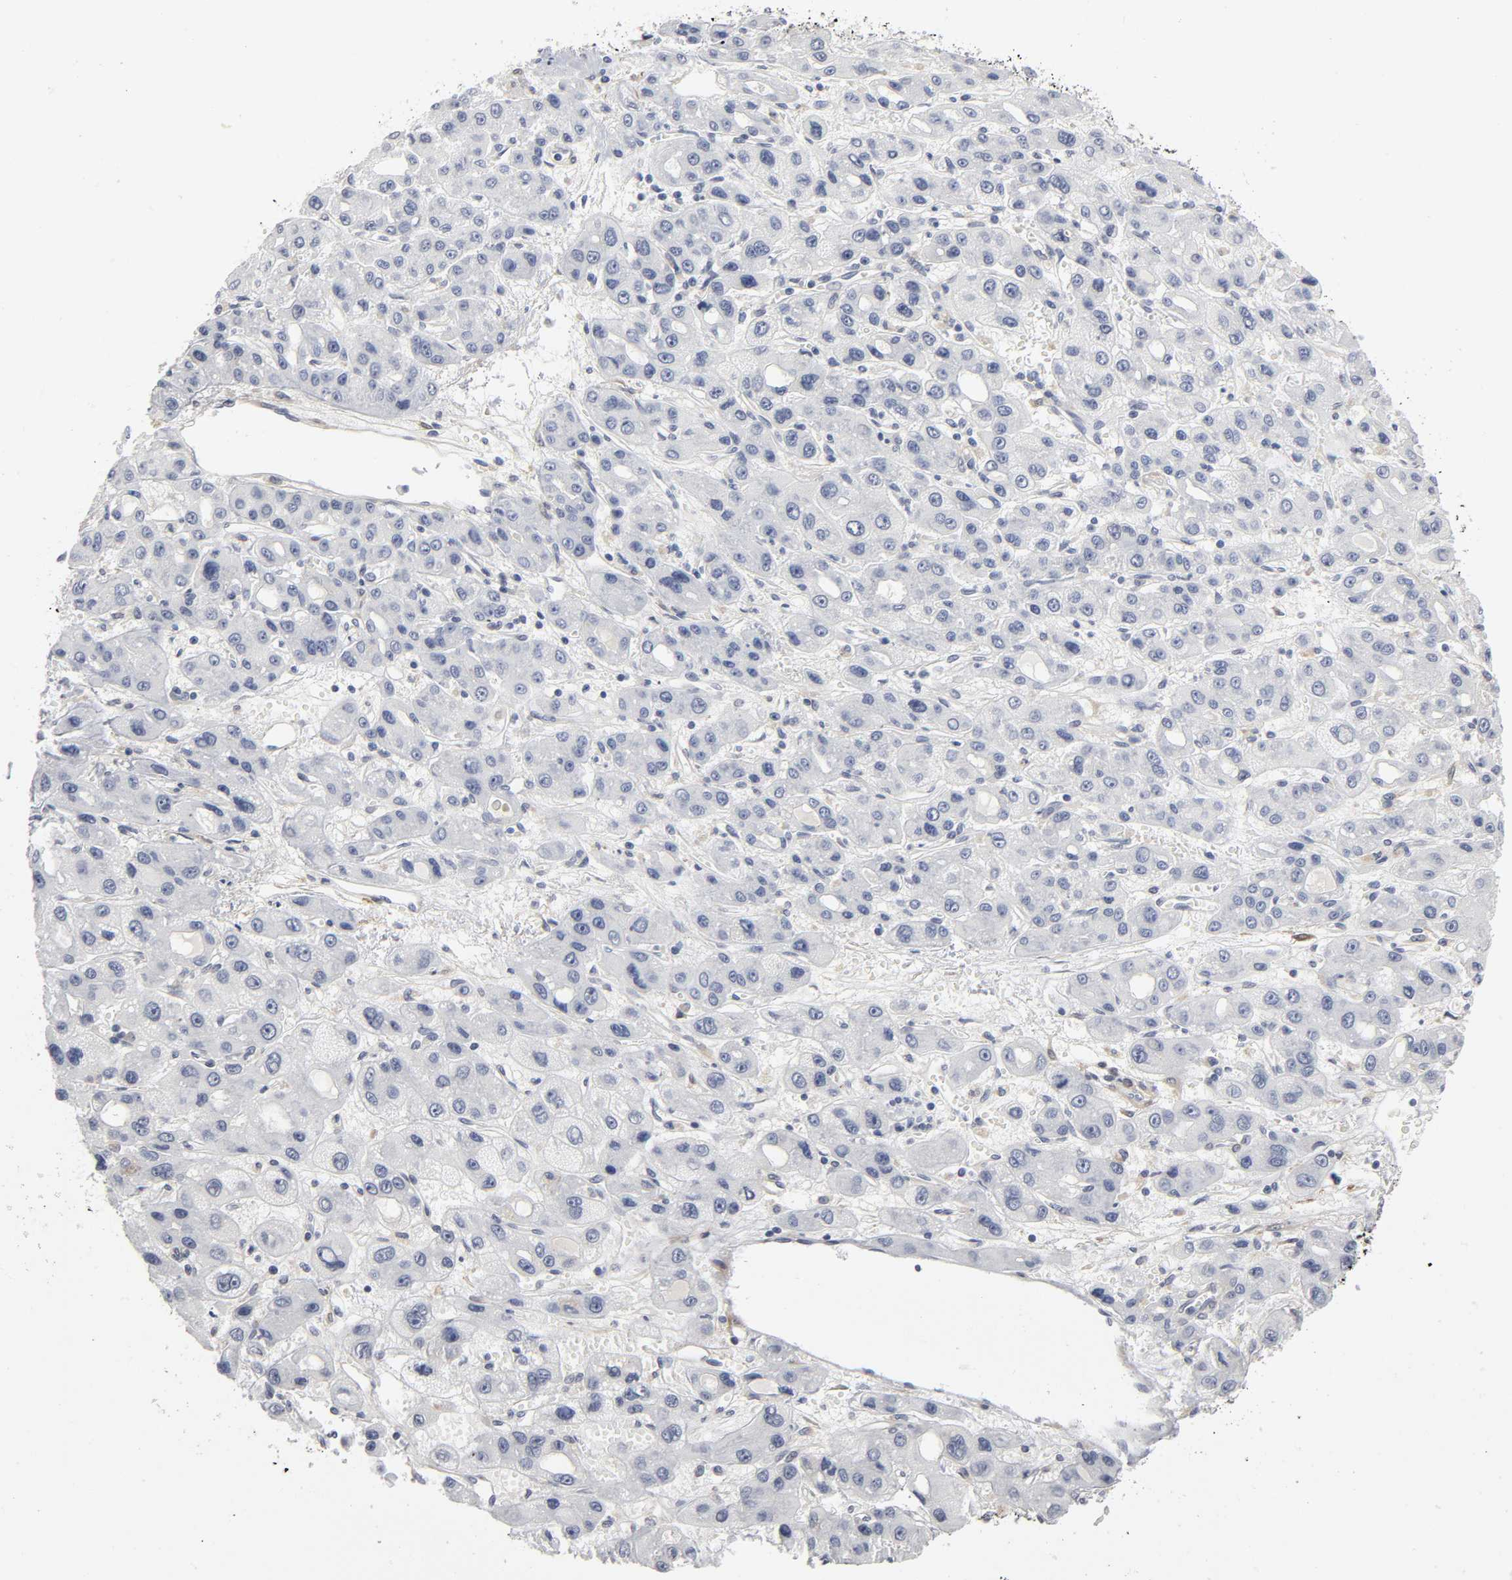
{"staining": {"intensity": "negative", "quantity": "none", "location": "none"}, "tissue": "liver cancer", "cell_type": "Tumor cells", "image_type": "cancer", "snomed": [{"axis": "morphology", "description": "Carcinoma, Hepatocellular, NOS"}, {"axis": "topography", "description": "Liver"}], "caption": "Liver hepatocellular carcinoma was stained to show a protein in brown. There is no significant expression in tumor cells.", "gene": "PDLIM3", "patient": {"sex": "male", "age": 55}}